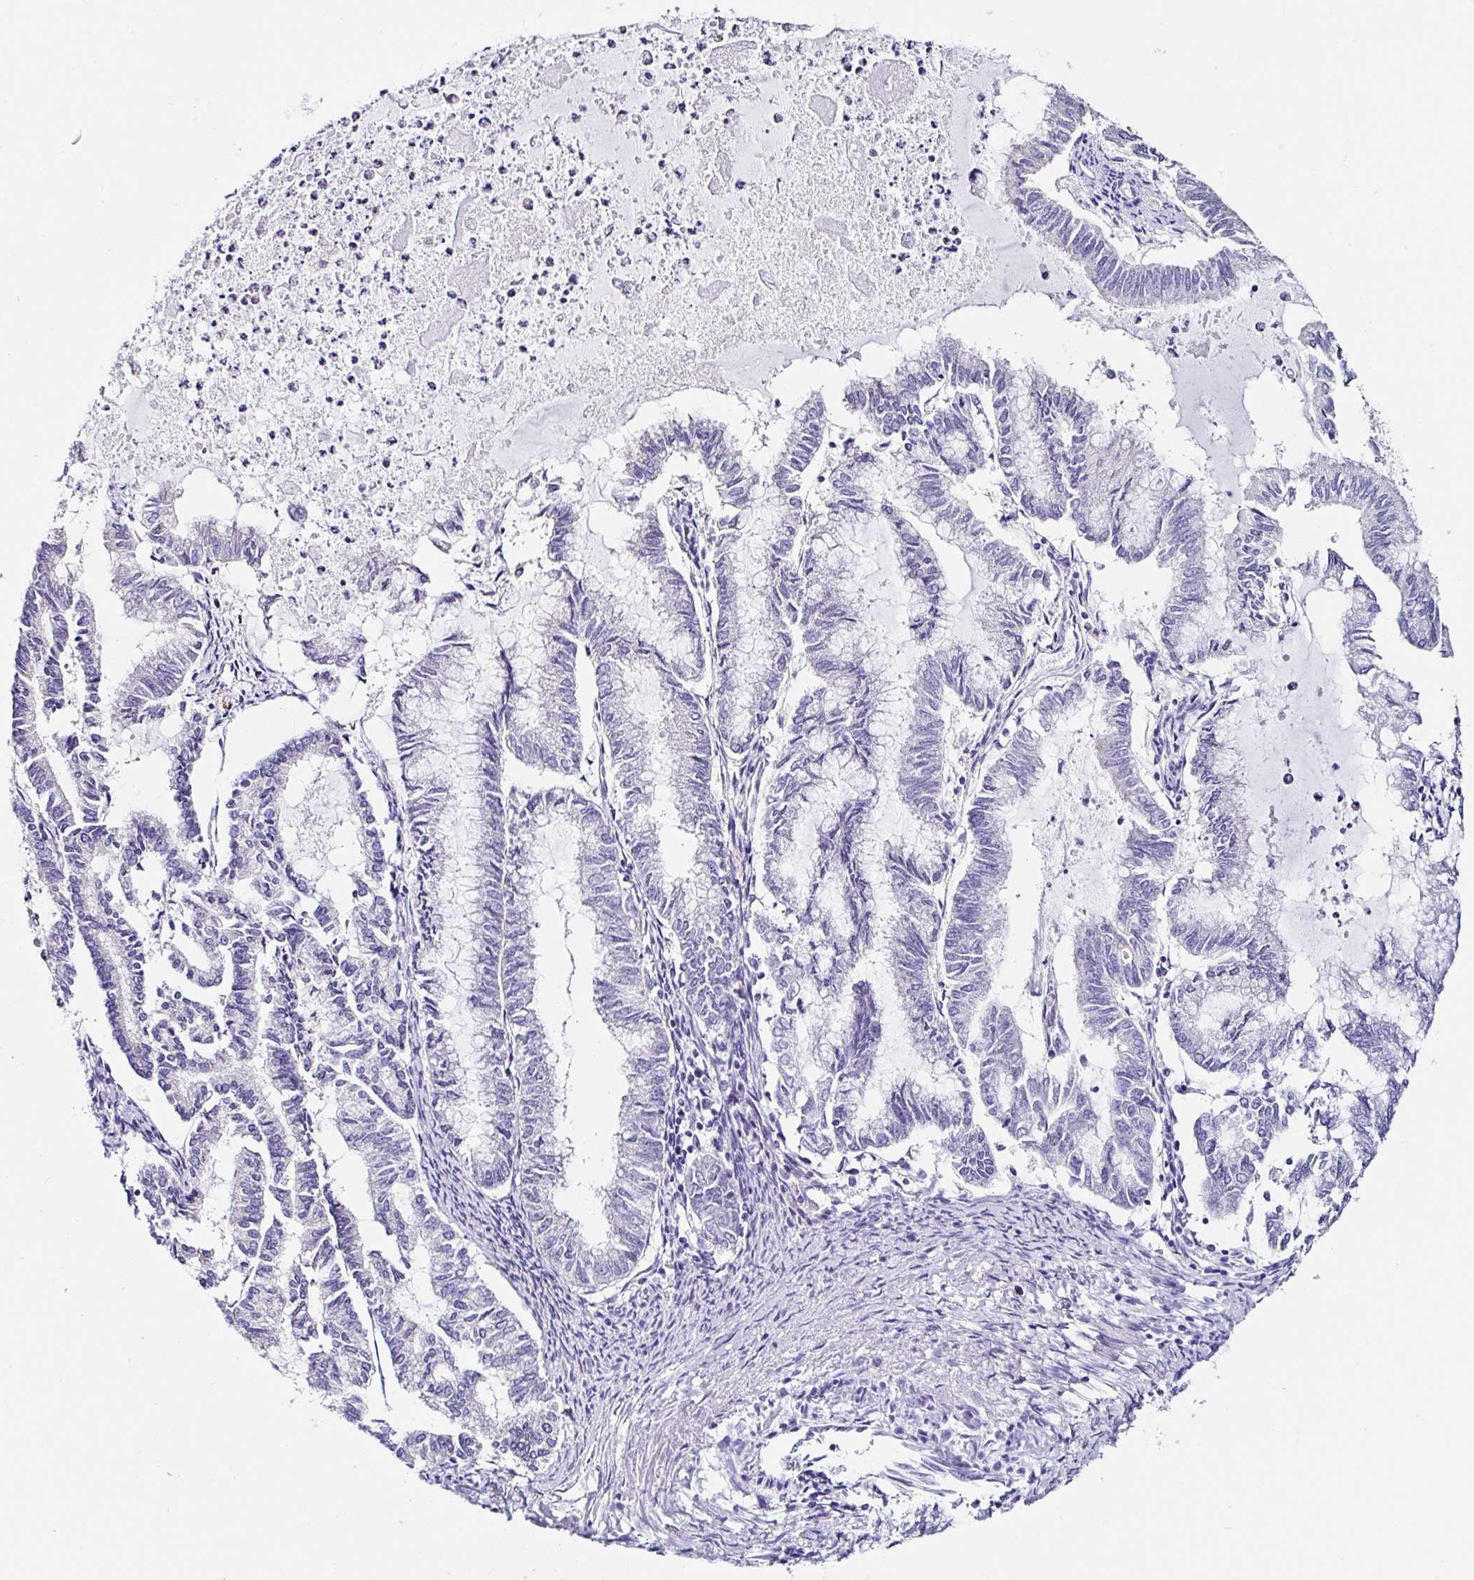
{"staining": {"intensity": "negative", "quantity": "none", "location": "none"}, "tissue": "endometrial cancer", "cell_type": "Tumor cells", "image_type": "cancer", "snomed": [{"axis": "morphology", "description": "Adenocarcinoma, NOS"}, {"axis": "topography", "description": "Endometrium"}], "caption": "Micrograph shows no significant protein staining in tumor cells of endometrial adenocarcinoma.", "gene": "TMPRSS11E", "patient": {"sex": "female", "age": 79}}